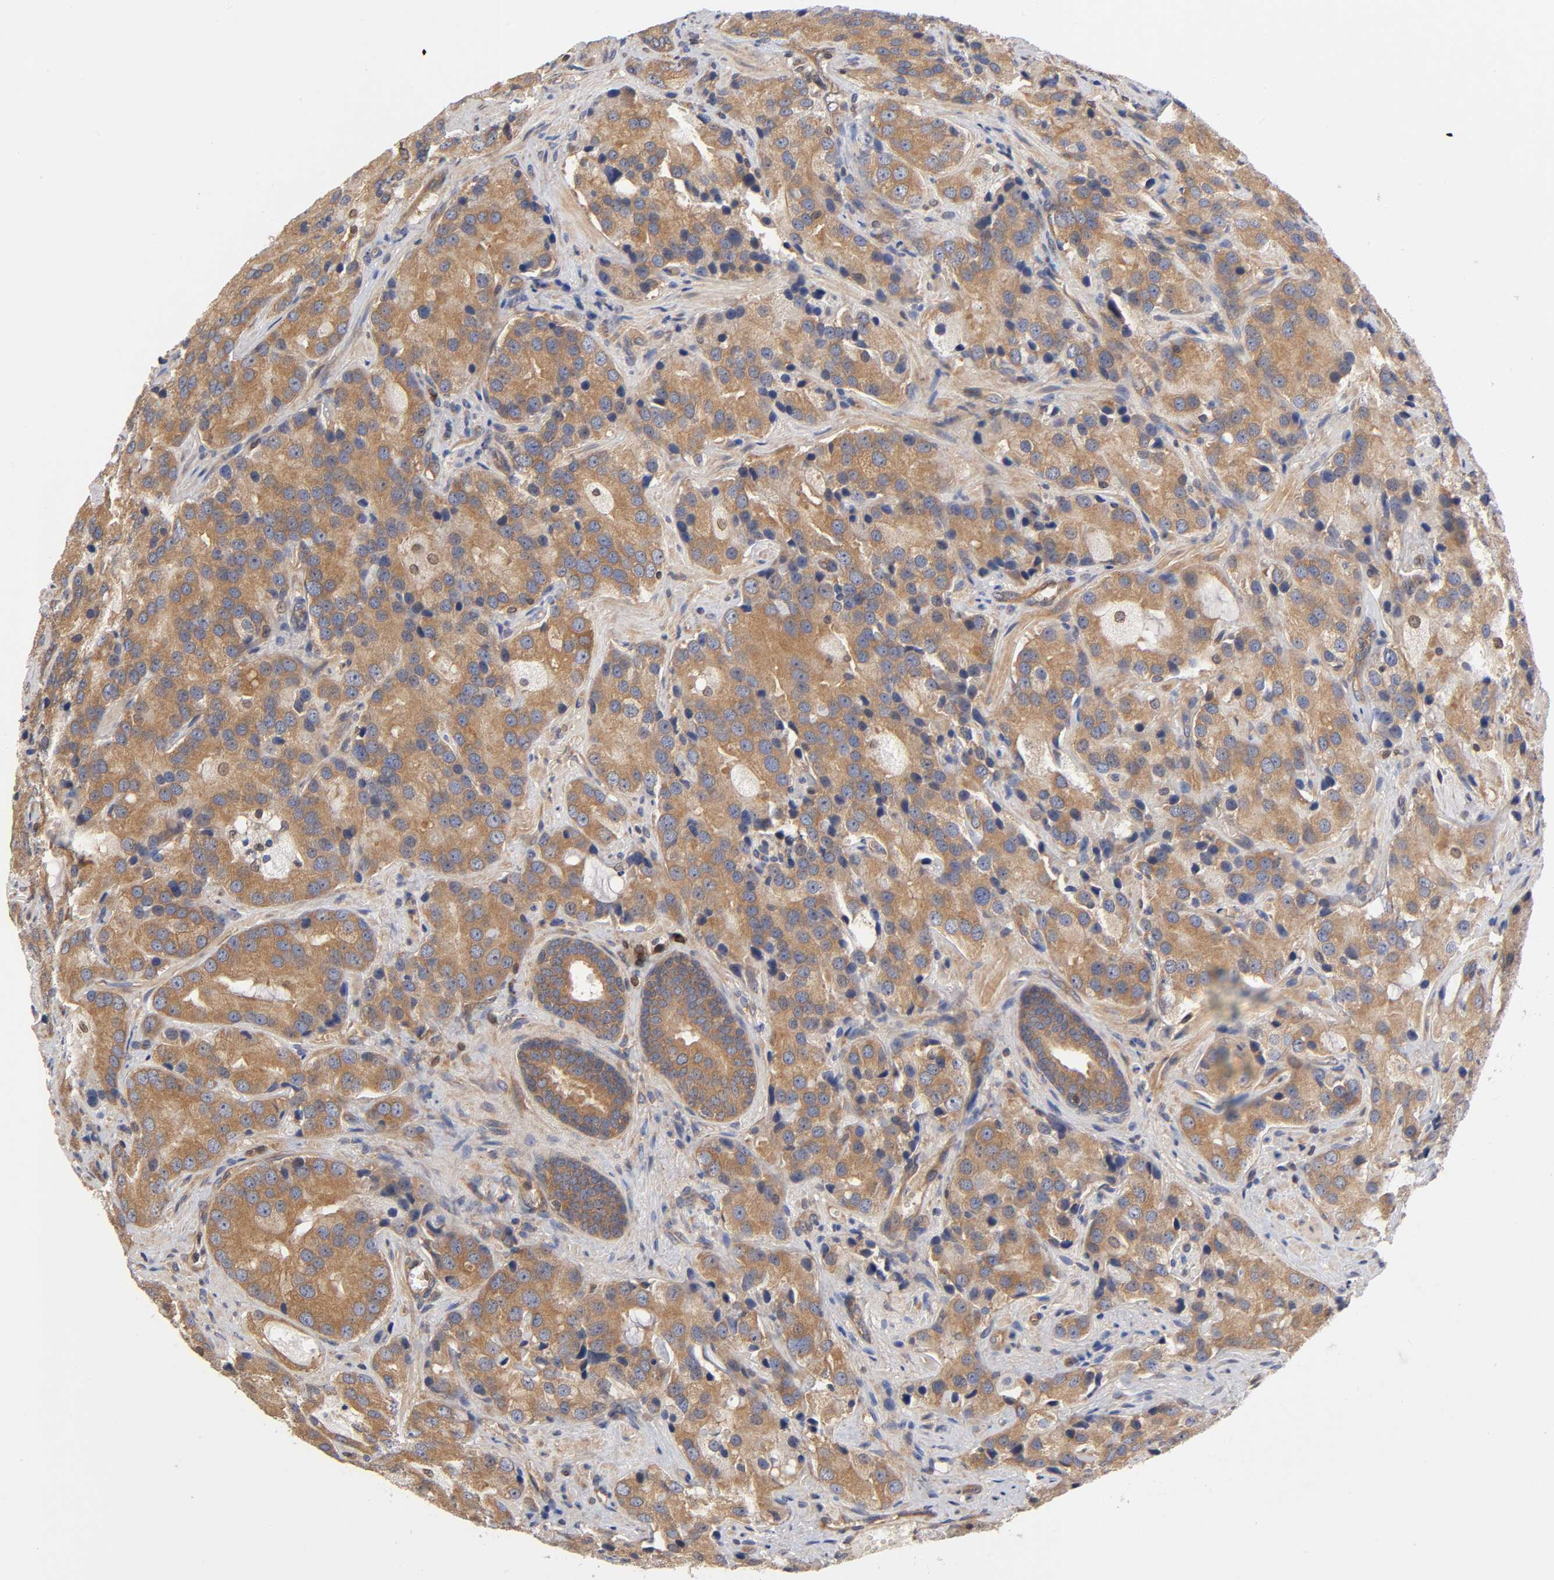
{"staining": {"intensity": "moderate", "quantity": ">75%", "location": "cytoplasmic/membranous"}, "tissue": "prostate cancer", "cell_type": "Tumor cells", "image_type": "cancer", "snomed": [{"axis": "morphology", "description": "Adenocarcinoma, High grade"}, {"axis": "topography", "description": "Prostate"}], "caption": "High-magnification brightfield microscopy of prostate cancer (high-grade adenocarcinoma) stained with DAB (3,3'-diaminobenzidine) (brown) and counterstained with hematoxylin (blue). tumor cells exhibit moderate cytoplasmic/membranous expression is appreciated in approximately>75% of cells. (Stains: DAB in brown, nuclei in blue, Microscopy: brightfield microscopy at high magnification).", "gene": "STRN3", "patient": {"sex": "male", "age": 70}}